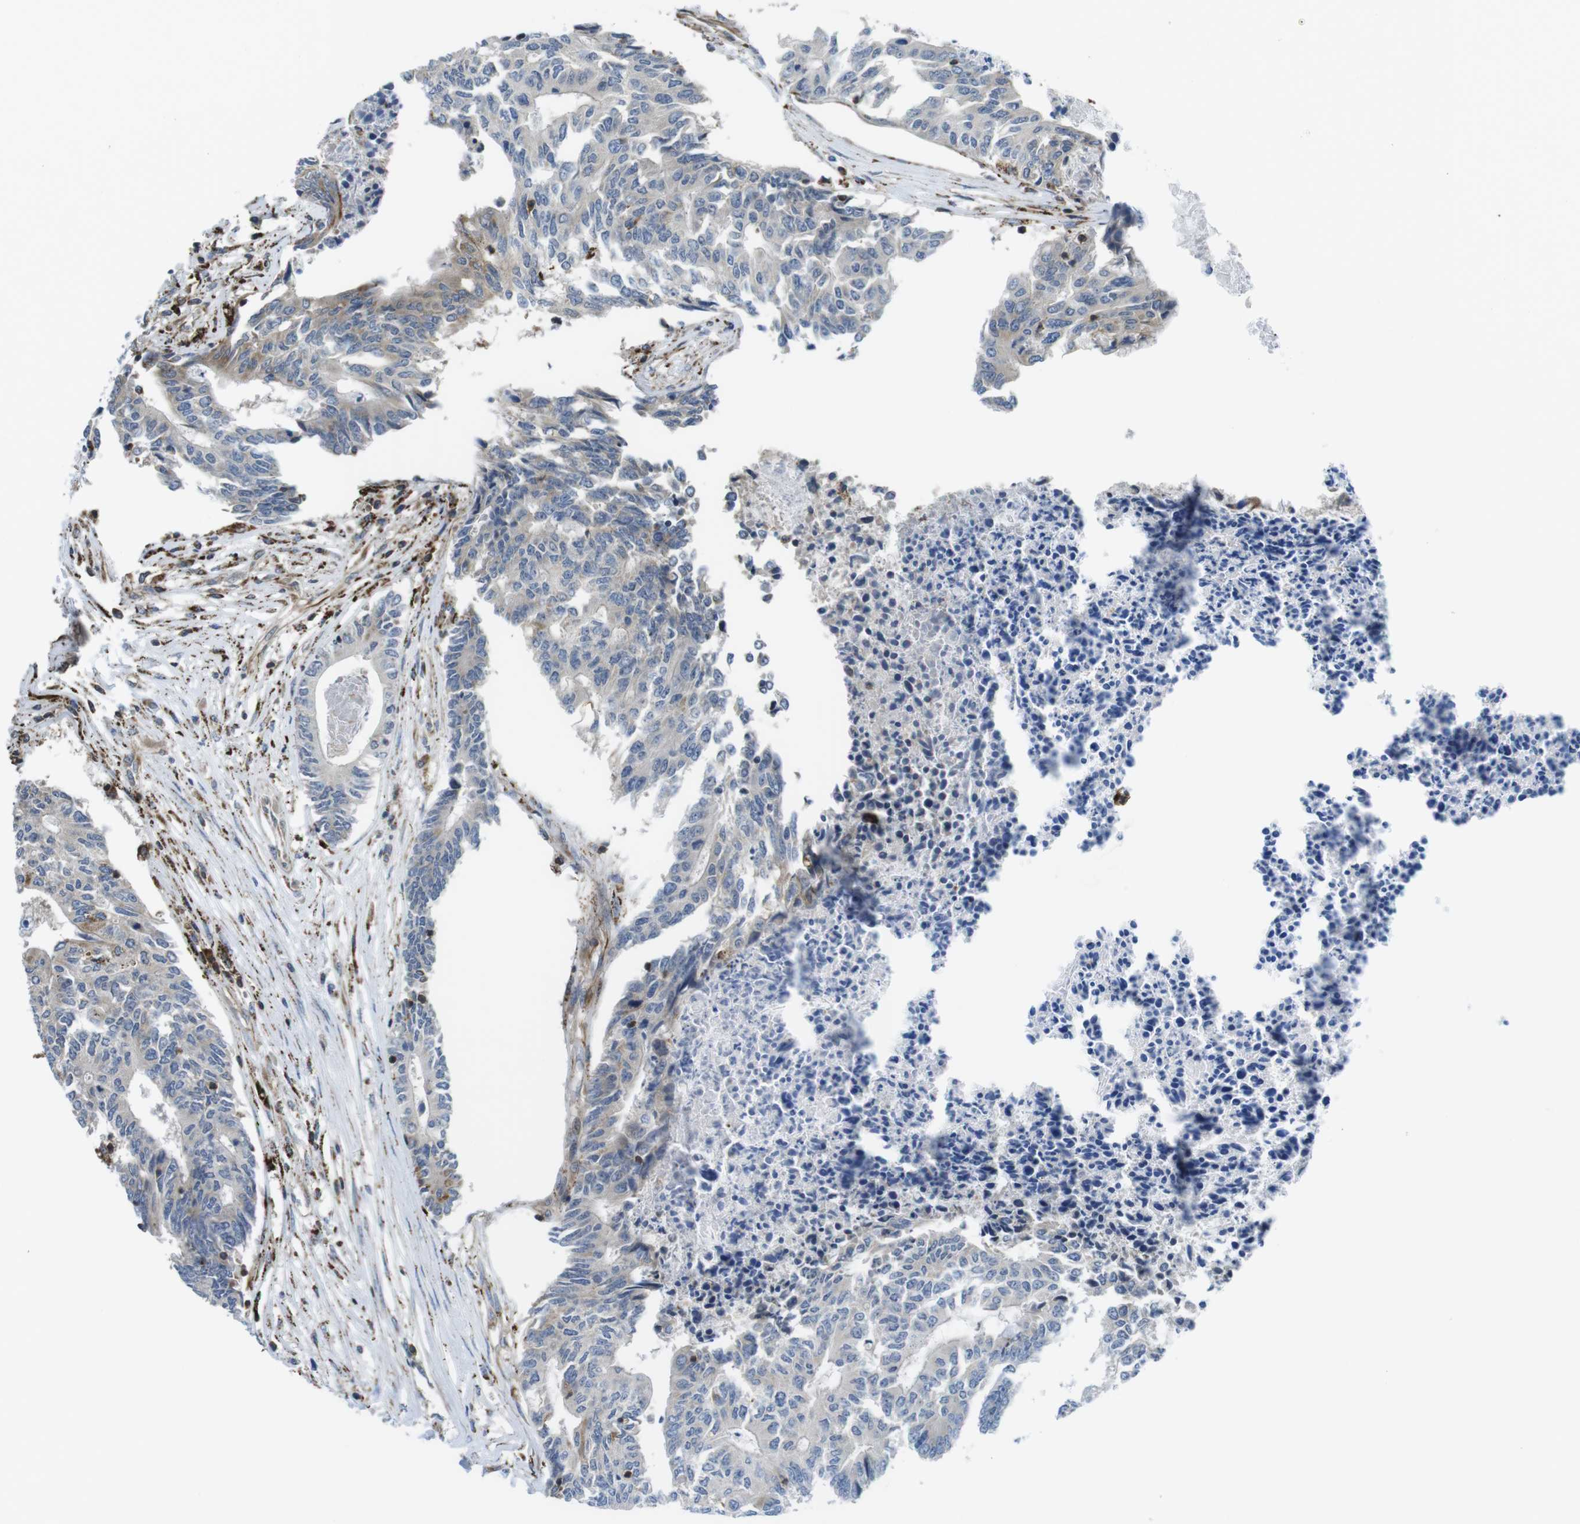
{"staining": {"intensity": "negative", "quantity": "none", "location": "none"}, "tissue": "colorectal cancer", "cell_type": "Tumor cells", "image_type": "cancer", "snomed": [{"axis": "morphology", "description": "Adenocarcinoma, NOS"}, {"axis": "topography", "description": "Rectum"}], "caption": "The image reveals no significant positivity in tumor cells of colorectal adenocarcinoma.", "gene": "KCNE3", "patient": {"sex": "male", "age": 63}}